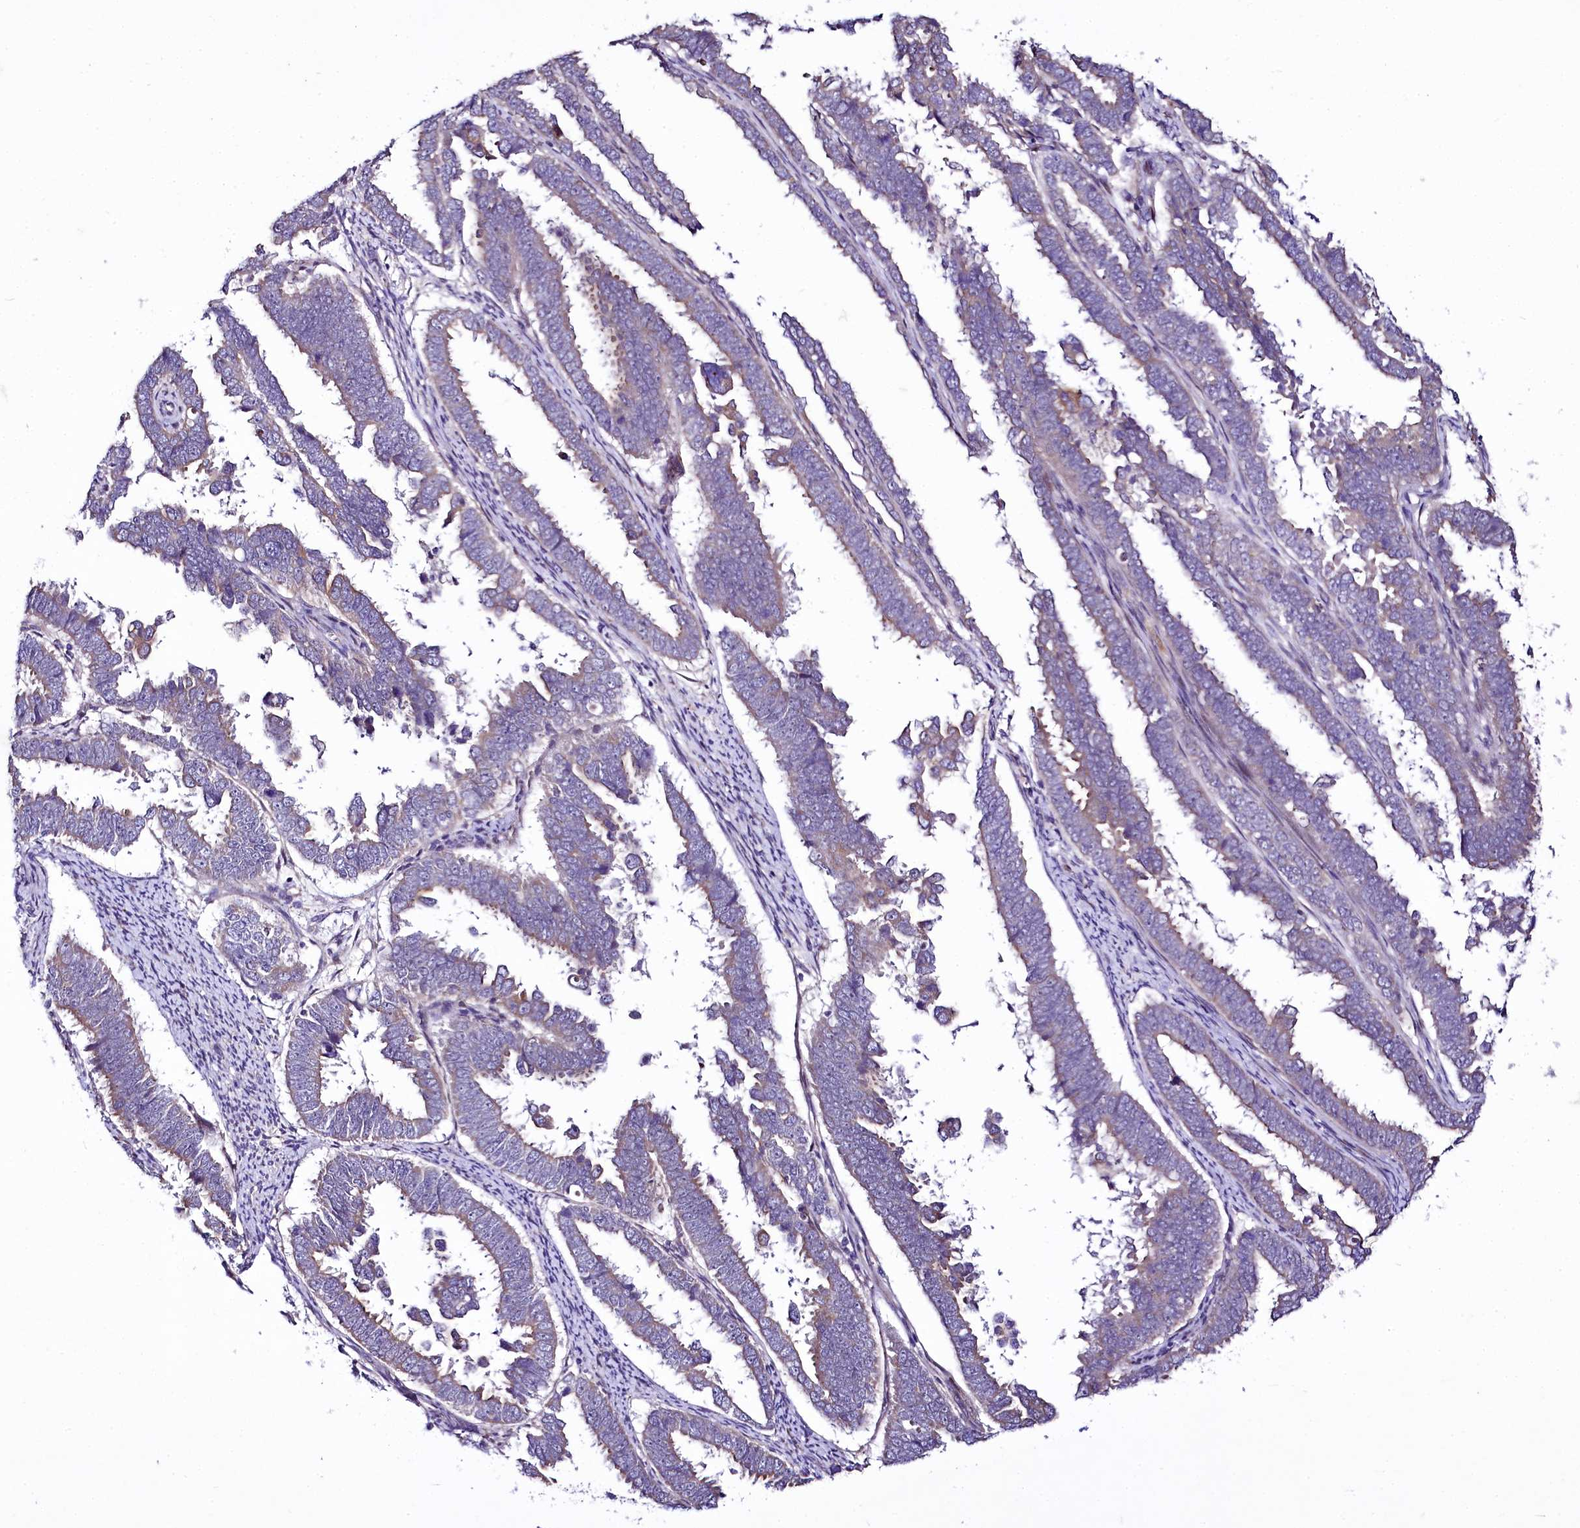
{"staining": {"intensity": "negative", "quantity": "none", "location": "none"}, "tissue": "endometrial cancer", "cell_type": "Tumor cells", "image_type": "cancer", "snomed": [{"axis": "morphology", "description": "Adenocarcinoma, NOS"}, {"axis": "topography", "description": "Endometrium"}], "caption": "Tumor cells show no significant protein expression in endometrial cancer.", "gene": "ZC3H12C", "patient": {"sex": "female", "age": 75}}